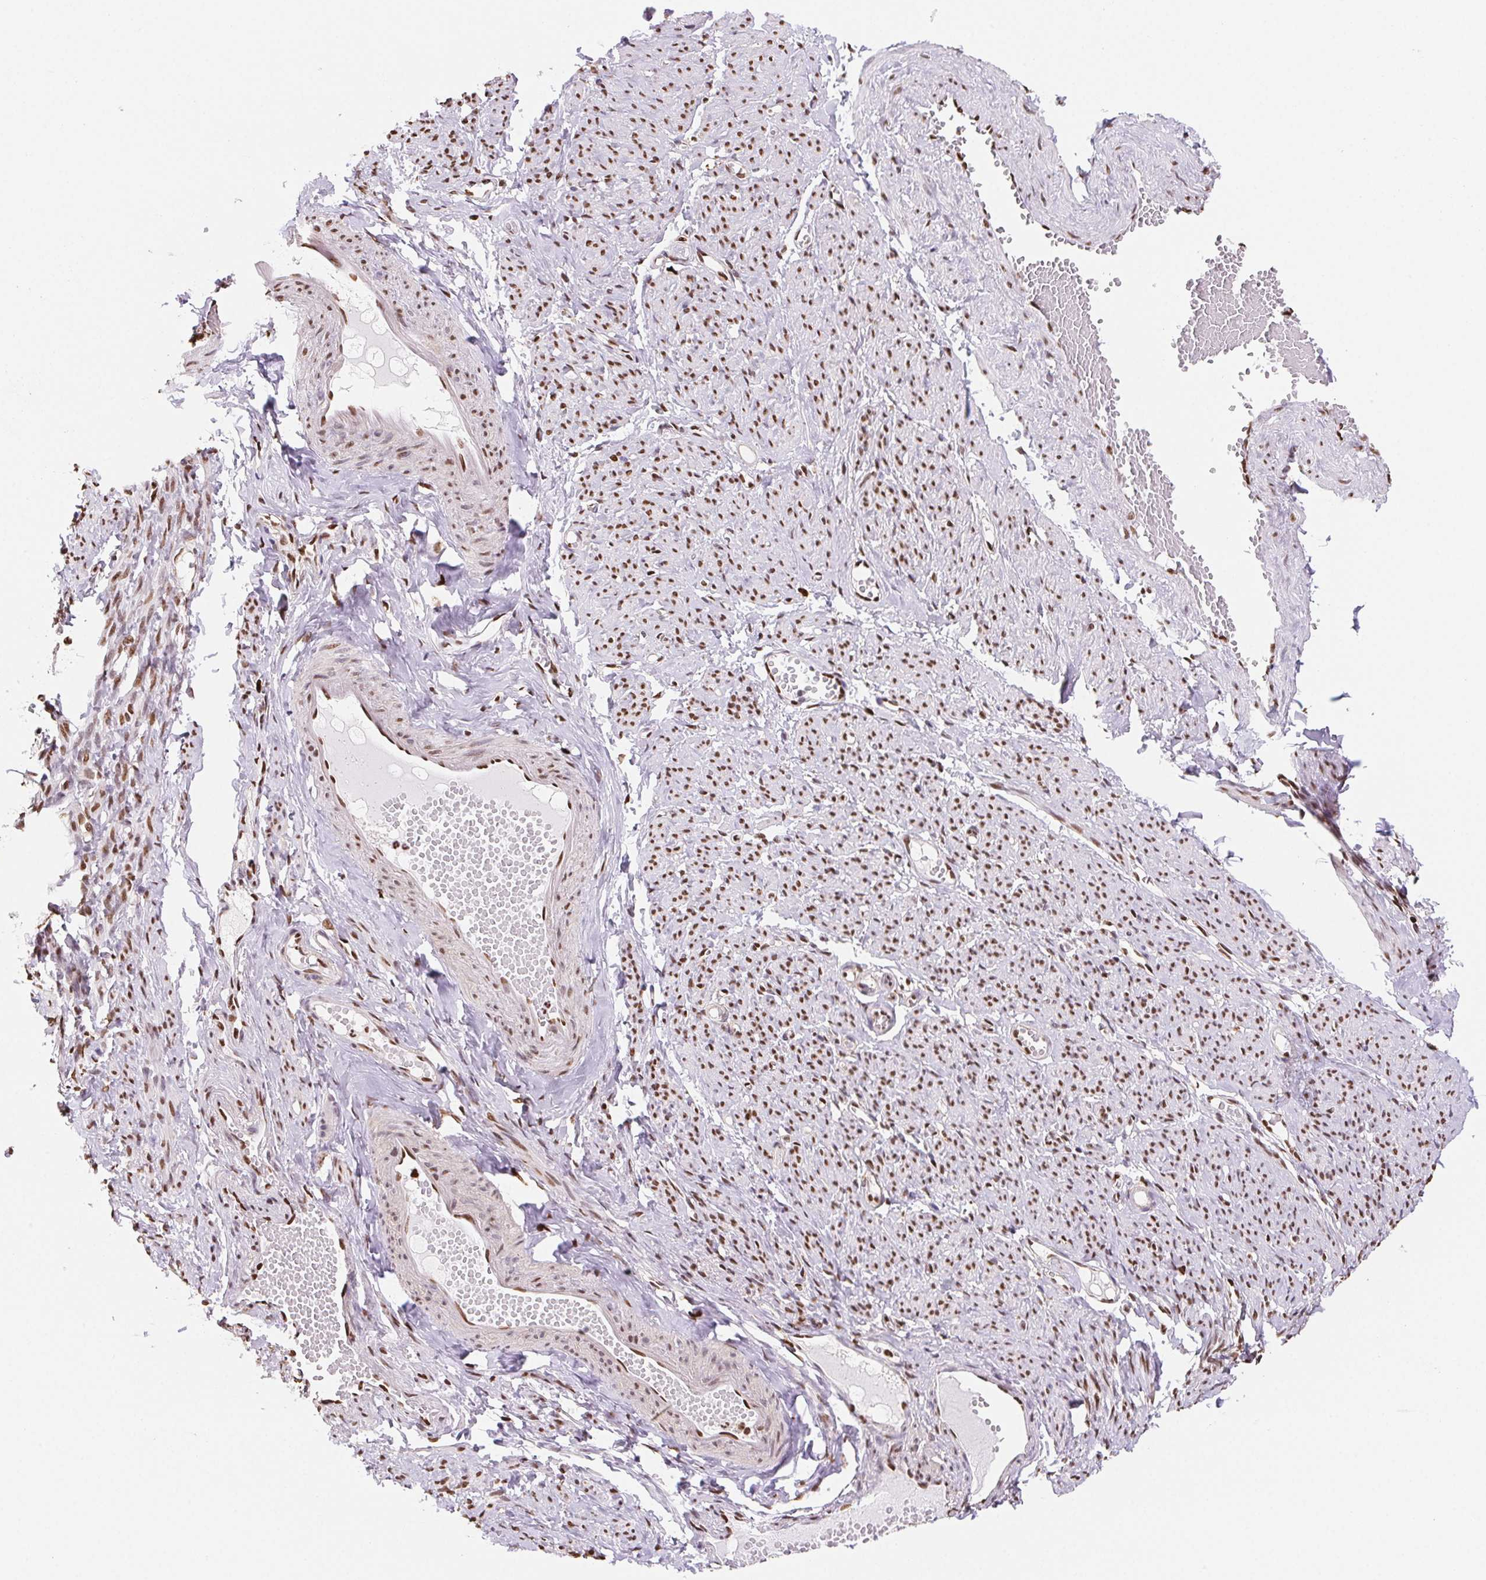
{"staining": {"intensity": "moderate", "quantity": ">75%", "location": "nuclear"}, "tissue": "smooth muscle", "cell_type": "Smooth muscle cells", "image_type": "normal", "snomed": [{"axis": "morphology", "description": "Normal tissue, NOS"}, {"axis": "topography", "description": "Smooth muscle"}], "caption": "Approximately >75% of smooth muscle cells in normal smooth muscle exhibit moderate nuclear protein expression as visualized by brown immunohistochemical staining.", "gene": "SETSIP", "patient": {"sex": "female", "age": 65}}